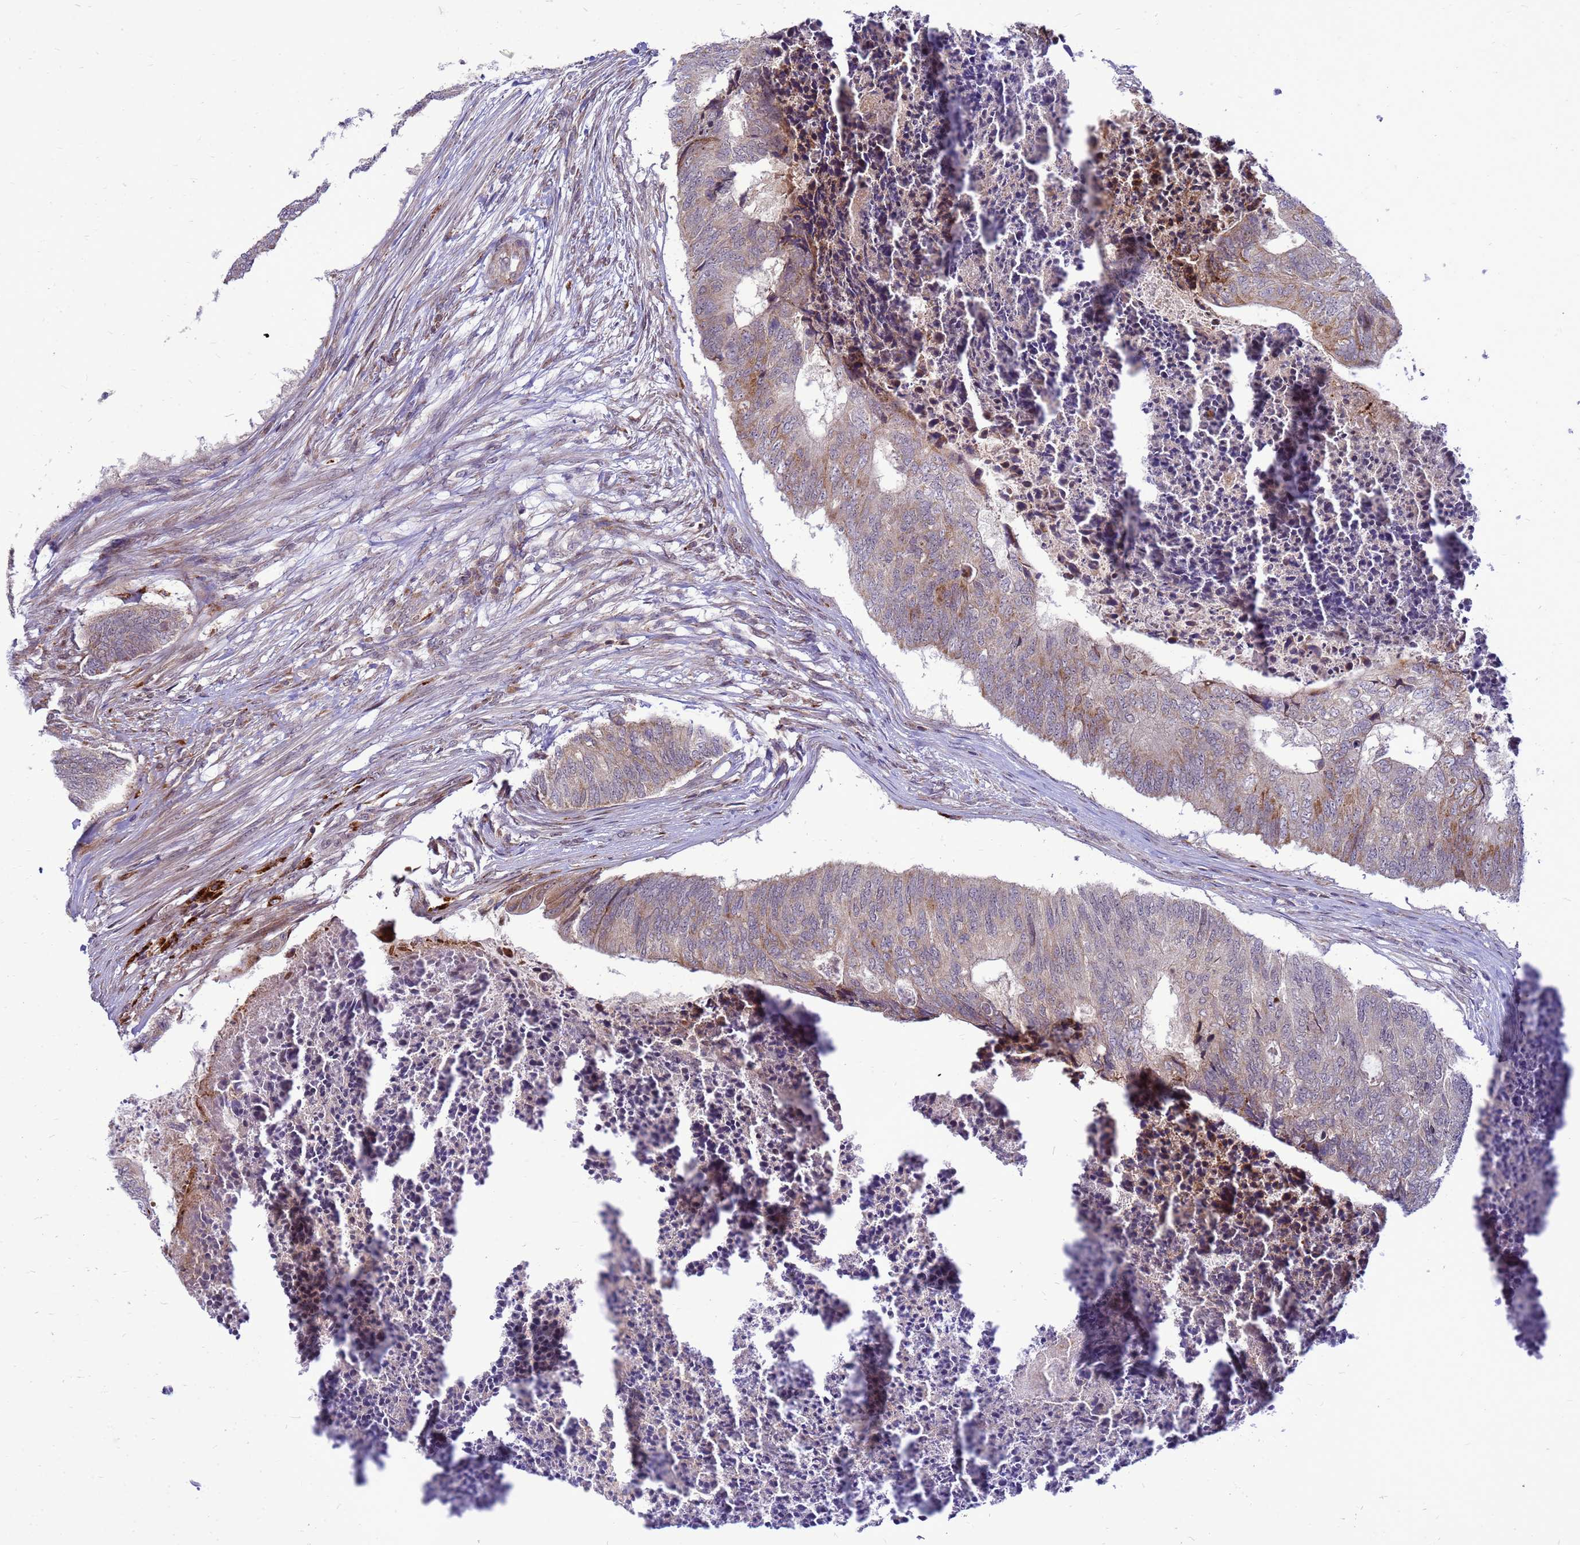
{"staining": {"intensity": "weak", "quantity": "25%-75%", "location": "cytoplasmic/membranous"}, "tissue": "colorectal cancer", "cell_type": "Tumor cells", "image_type": "cancer", "snomed": [{"axis": "morphology", "description": "Adenocarcinoma, NOS"}, {"axis": "topography", "description": "Colon"}], "caption": "Immunohistochemistry of colorectal adenocarcinoma demonstrates low levels of weak cytoplasmic/membranous staining in about 25%-75% of tumor cells.", "gene": "C12orf43", "patient": {"sex": "female", "age": 67}}